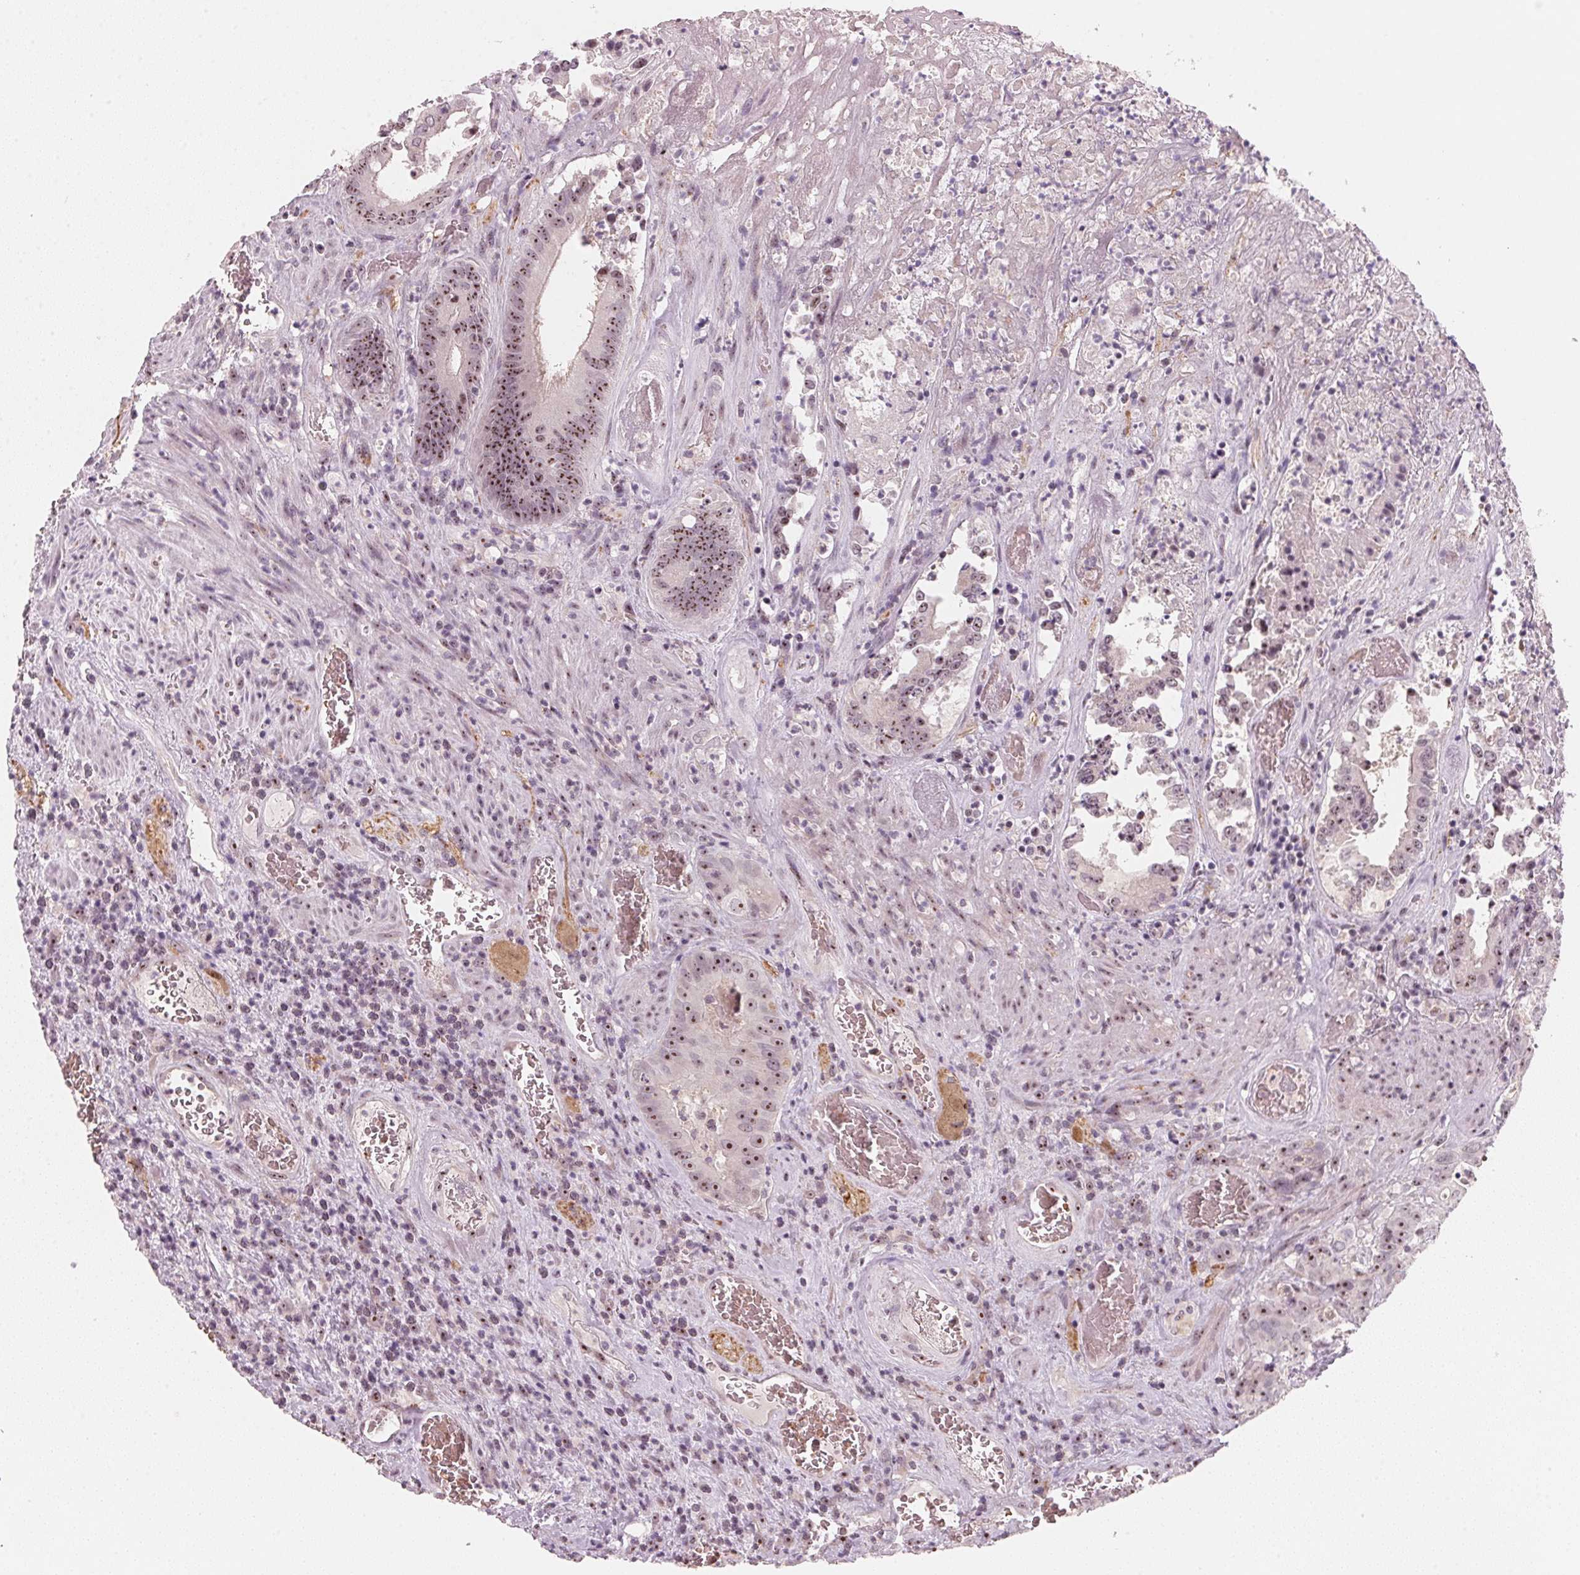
{"staining": {"intensity": "moderate", "quantity": ">75%", "location": "nuclear"}, "tissue": "colorectal cancer", "cell_type": "Tumor cells", "image_type": "cancer", "snomed": [{"axis": "morphology", "description": "Adenocarcinoma, NOS"}, {"axis": "topography", "description": "Rectum"}], "caption": "Colorectal cancer stained with a protein marker shows moderate staining in tumor cells.", "gene": "DNTTIP2", "patient": {"sex": "female", "age": 62}}